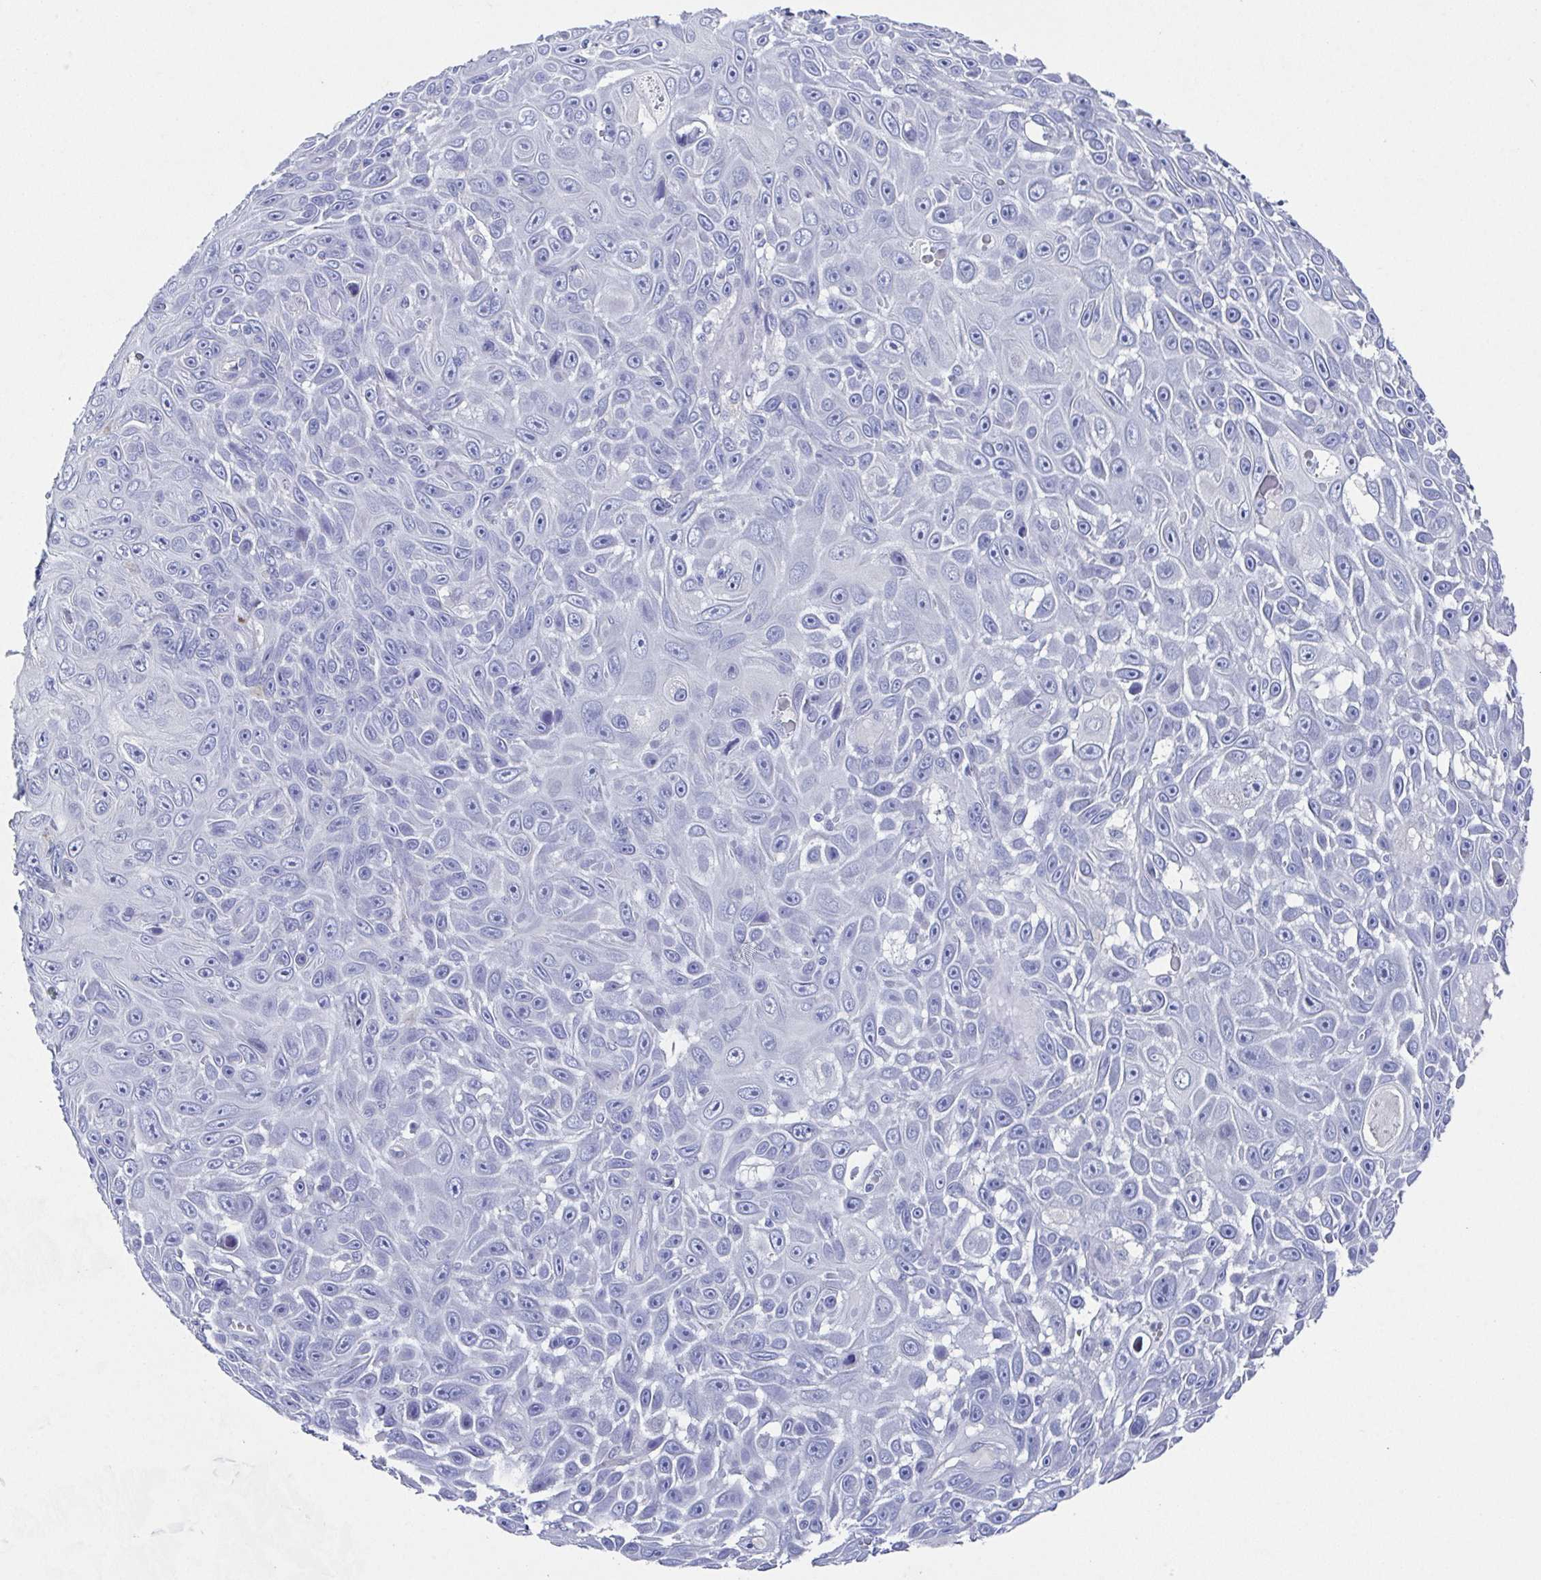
{"staining": {"intensity": "negative", "quantity": "none", "location": "none"}, "tissue": "skin cancer", "cell_type": "Tumor cells", "image_type": "cancer", "snomed": [{"axis": "morphology", "description": "Squamous cell carcinoma, NOS"}, {"axis": "topography", "description": "Skin"}], "caption": "High magnification brightfield microscopy of skin cancer (squamous cell carcinoma) stained with DAB (brown) and counterstained with hematoxylin (blue): tumor cells show no significant staining. (DAB immunohistochemistry (IHC), high magnification).", "gene": "SSC4D", "patient": {"sex": "male", "age": 82}}